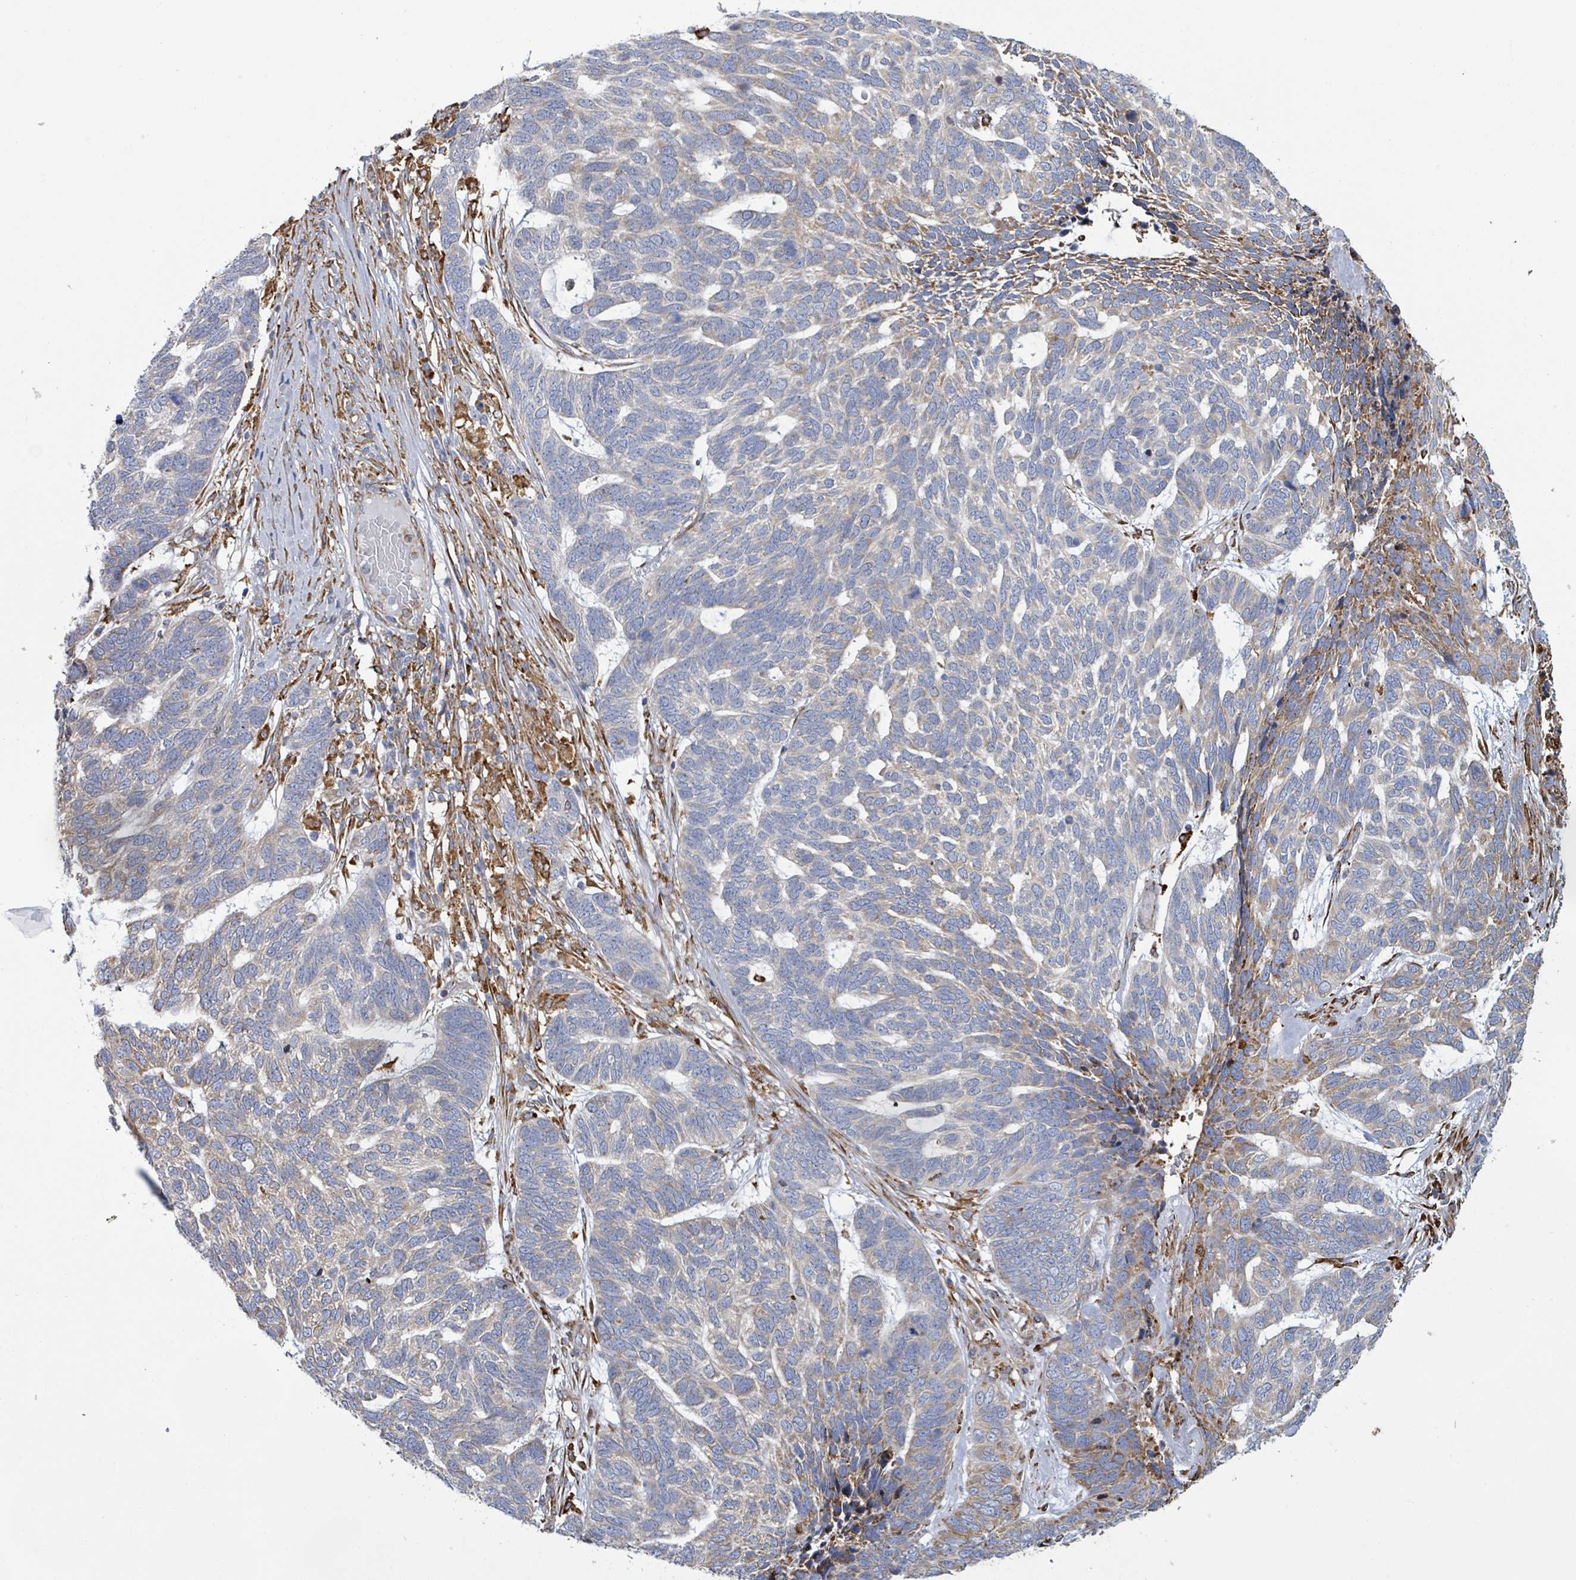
{"staining": {"intensity": "moderate", "quantity": "<25%", "location": "cytoplasmic/membranous"}, "tissue": "skin cancer", "cell_type": "Tumor cells", "image_type": "cancer", "snomed": [{"axis": "morphology", "description": "Basal cell carcinoma"}, {"axis": "topography", "description": "Skin"}], "caption": "Immunohistochemical staining of human skin cancer displays low levels of moderate cytoplasmic/membranous positivity in about <25% of tumor cells.", "gene": "RFPL4A", "patient": {"sex": "female", "age": 65}}